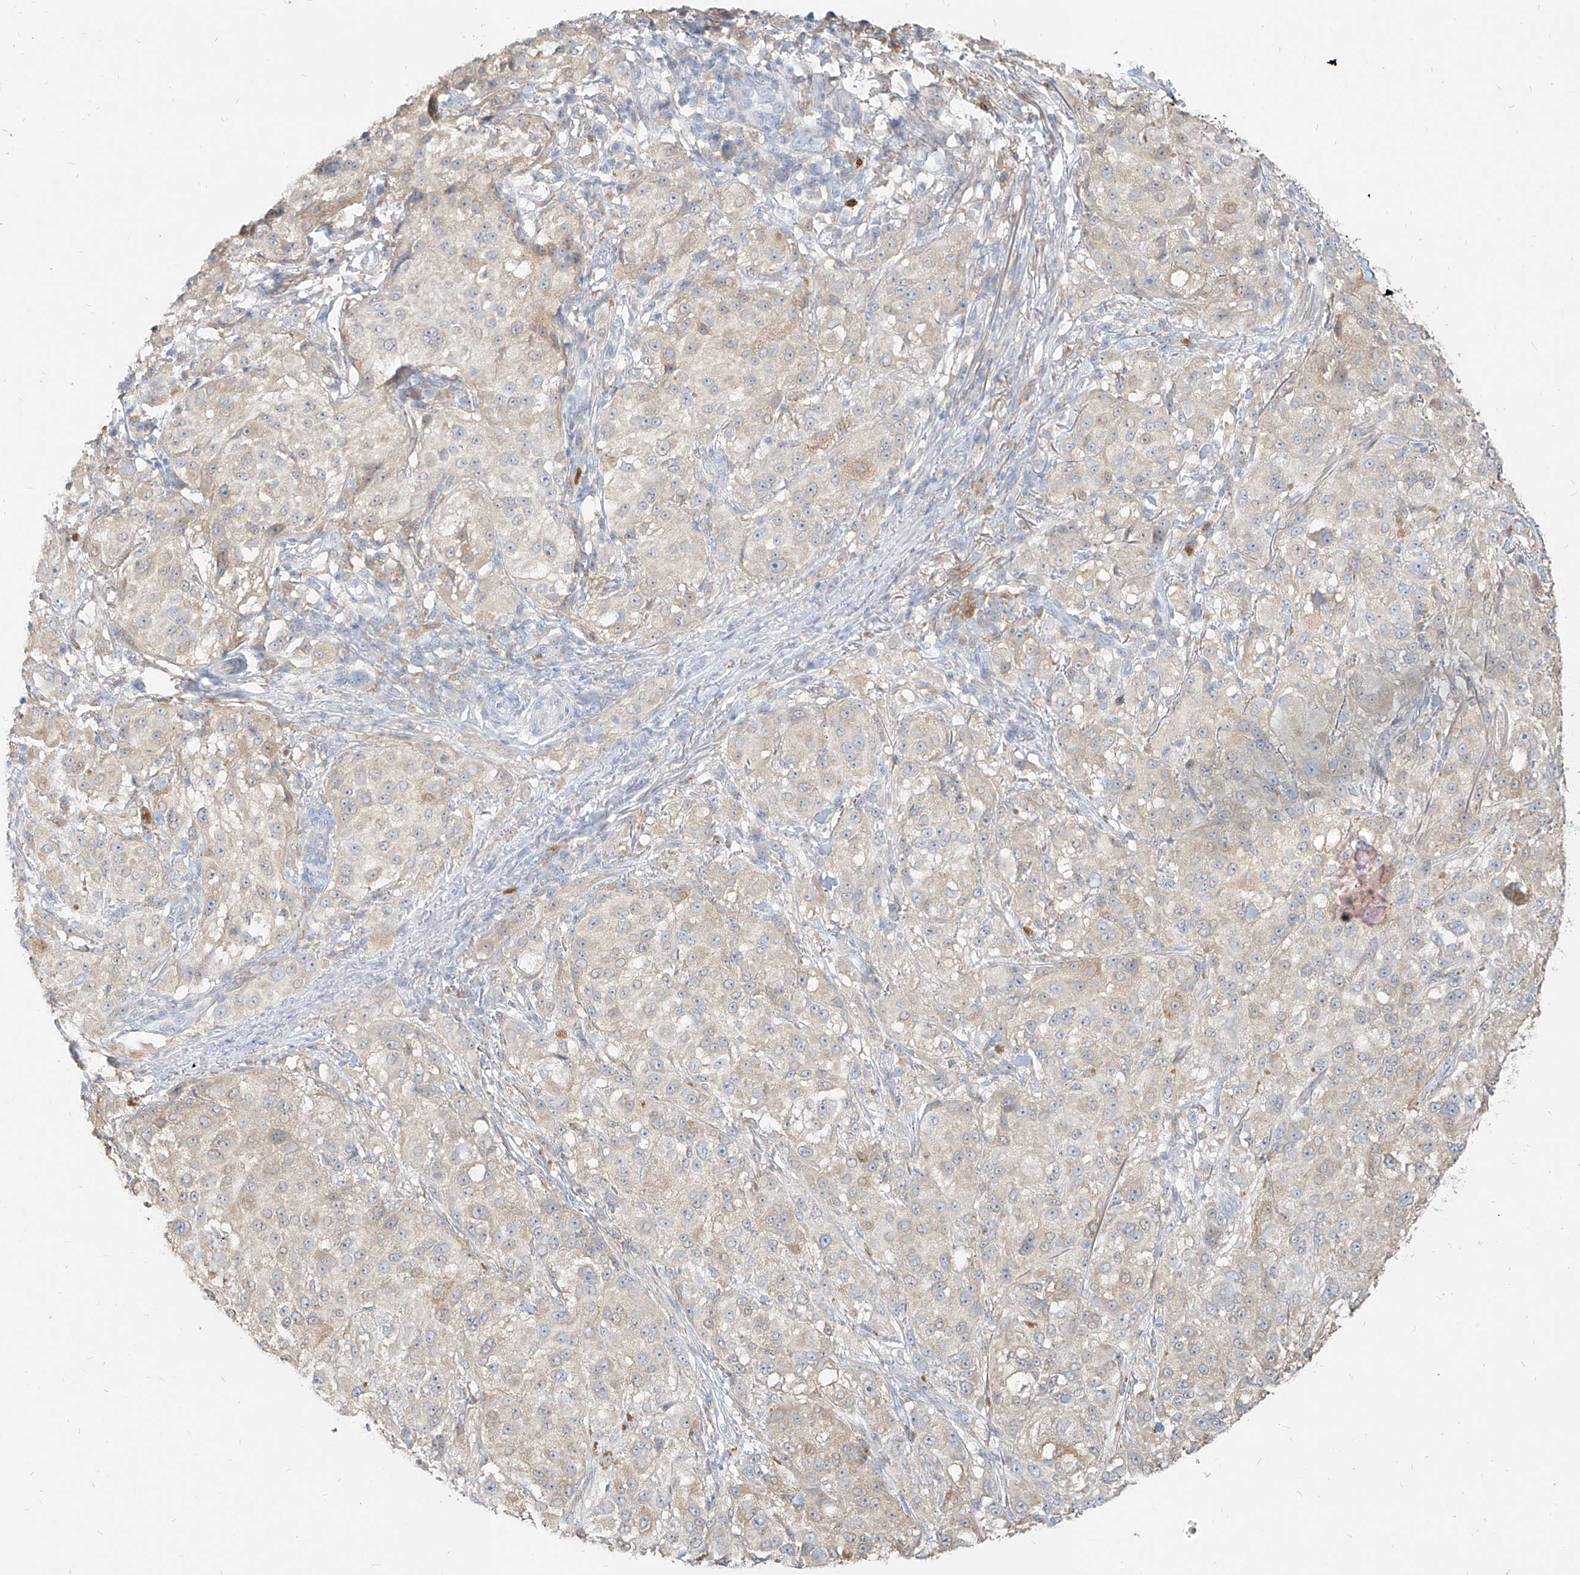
{"staining": {"intensity": "weak", "quantity": "<25%", "location": "cytoplasmic/membranous"}, "tissue": "melanoma", "cell_type": "Tumor cells", "image_type": "cancer", "snomed": [{"axis": "morphology", "description": "Necrosis, NOS"}, {"axis": "morphology", "description": "Malignant melanoma, NOS"}, {"axis": "topography", "description": "Skin"}], "caption": "This is a histopathology image of IHC staining of melanoma, which shows no staining in tumor cells.", "gene": "PGD", "patient": {"sex": "female", "age": 87}}